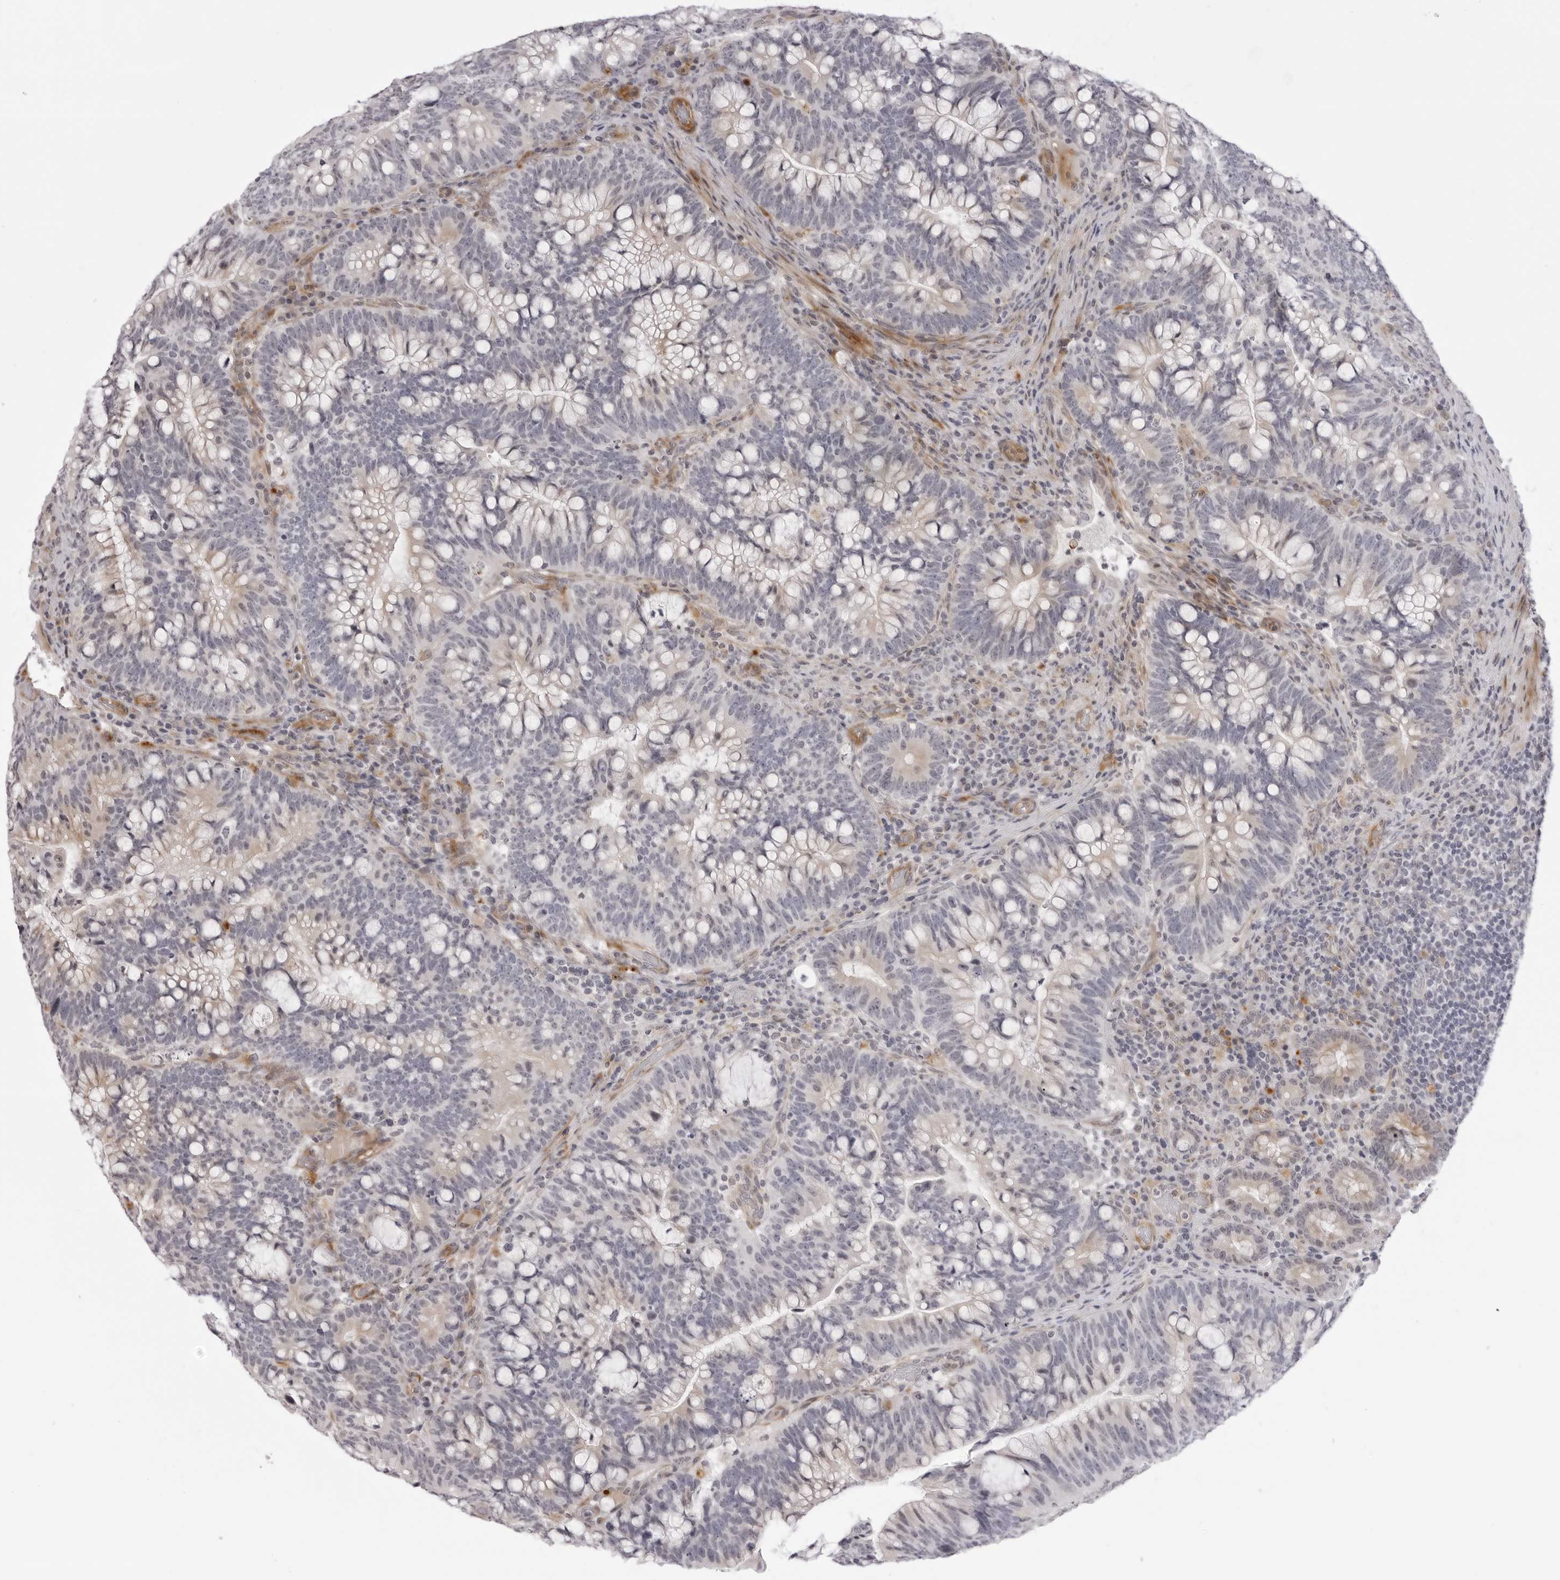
{"staining": {"intensity": "negative", "quantity": "none", "location": "none"}, "tissue": "colorectal cancer", "cell_type": "Tumor cells", "image_type": "cancer", "snomed": [{"axis": "morphology", "description": "Adenocarcinoma, NOS"}, {"axis": "topography", "description": "Colon"}], "caption": "An immunohistochemistry (IHC) micrograph of colorectal cancer (adenocarcinoma) is shown. There is no staining in tumor cells of colorectal cancer (adenocarcinoma).", "gene": "SUGCT", "patient": {"sex": "female", "age": 66}}